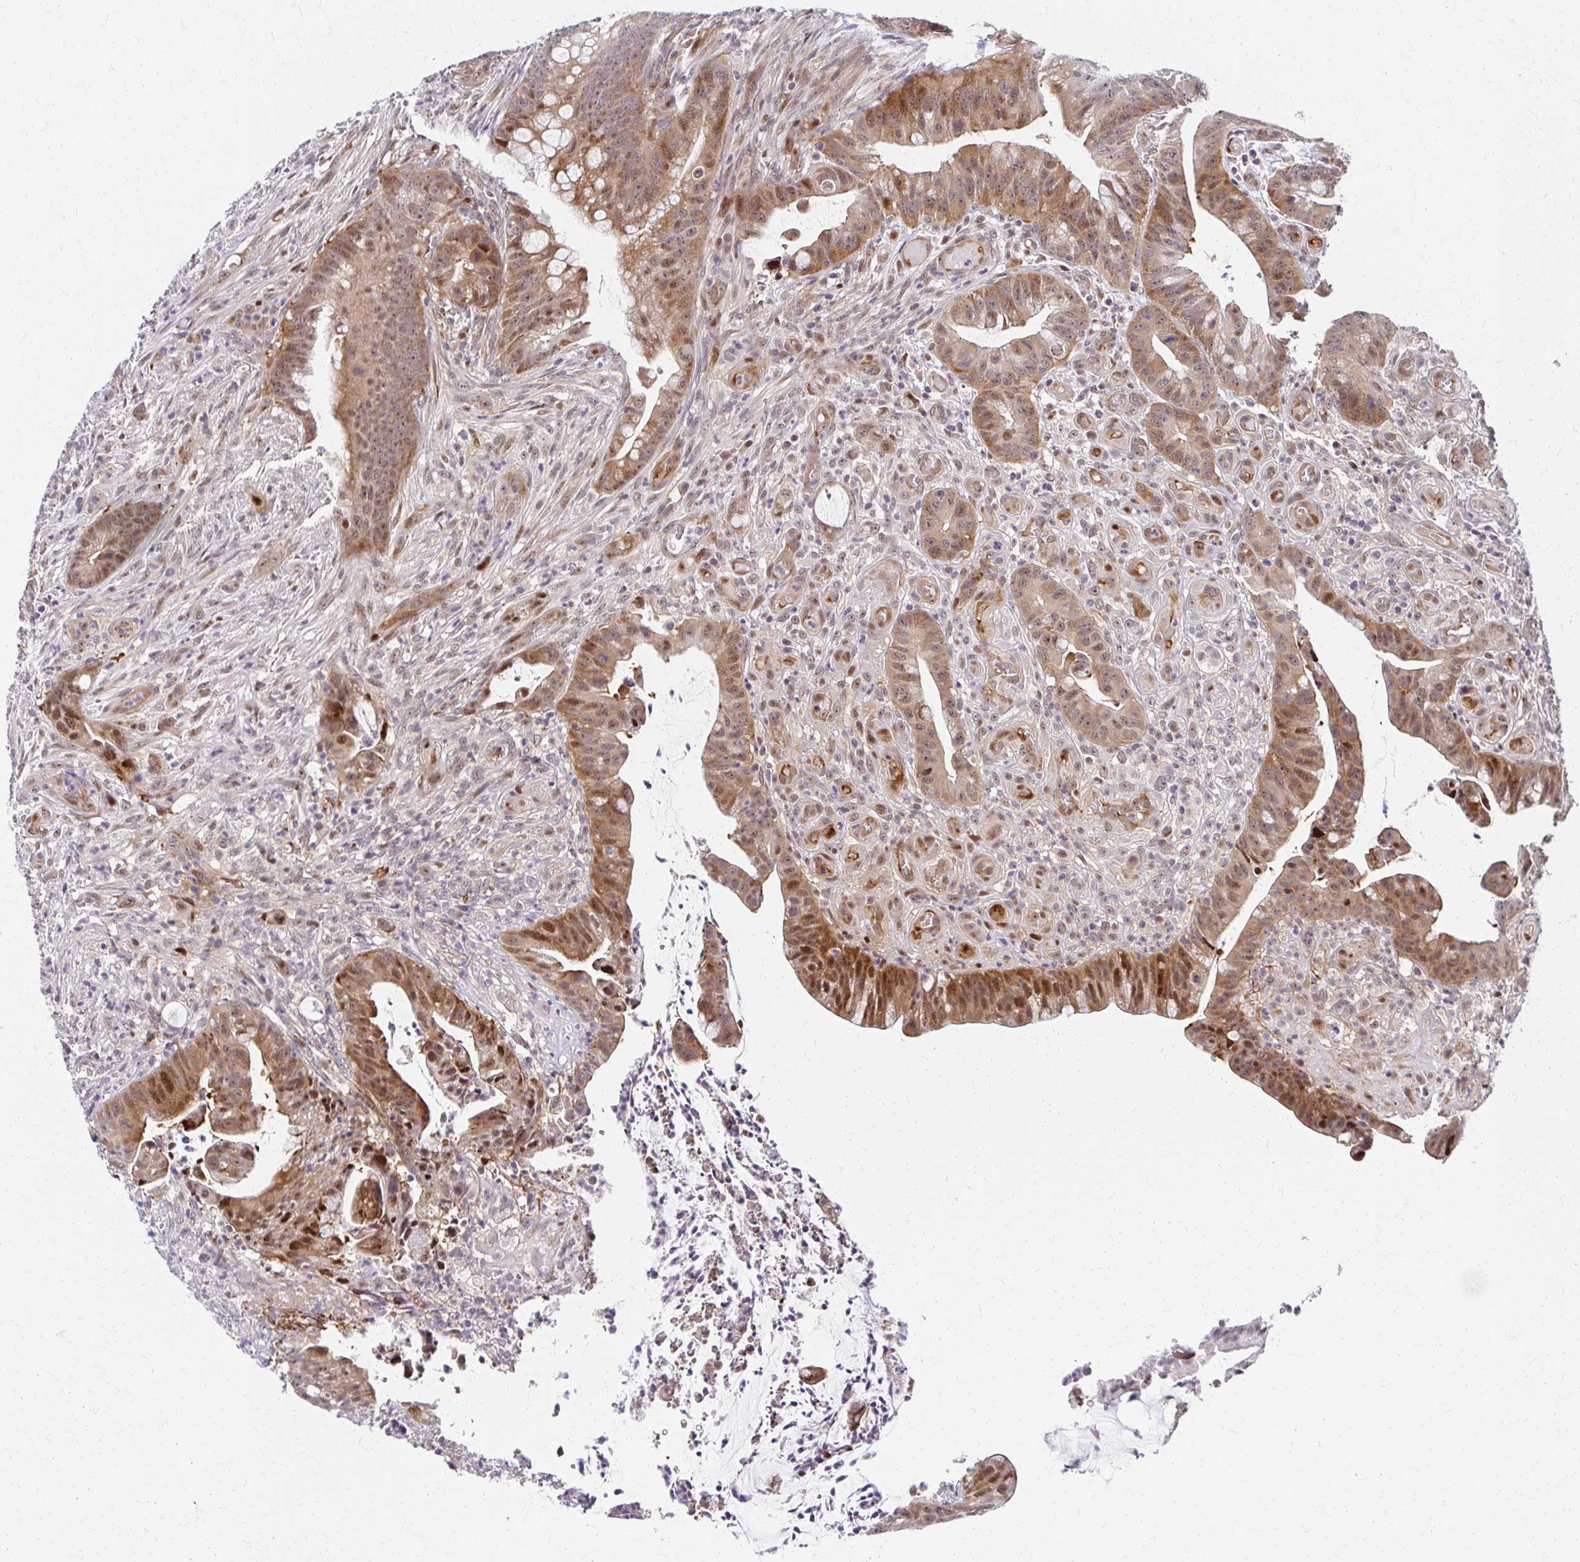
{"staining": {"intensity": "moderate", "quantity": ">75%", "location": "cytoplasmic/membranous,nuclear"}, "tissue": "colorectal cancer", "cell_type": "Tumor cells", "image_type": "cancer", "snomed": [{"axis": "morphology", "description": "Adenocarcinoma, NOS"}, {"axis": "topography", "description": "Colon"}], "caption": "Immunohistochemical staining of human colorectal cancer shows moderate cytoplasmic/membranous and nuclear protein staining in about >75% of tumor cells.", "gene": "PSMD7", "patient": {"sex": "male", "age": 62}}